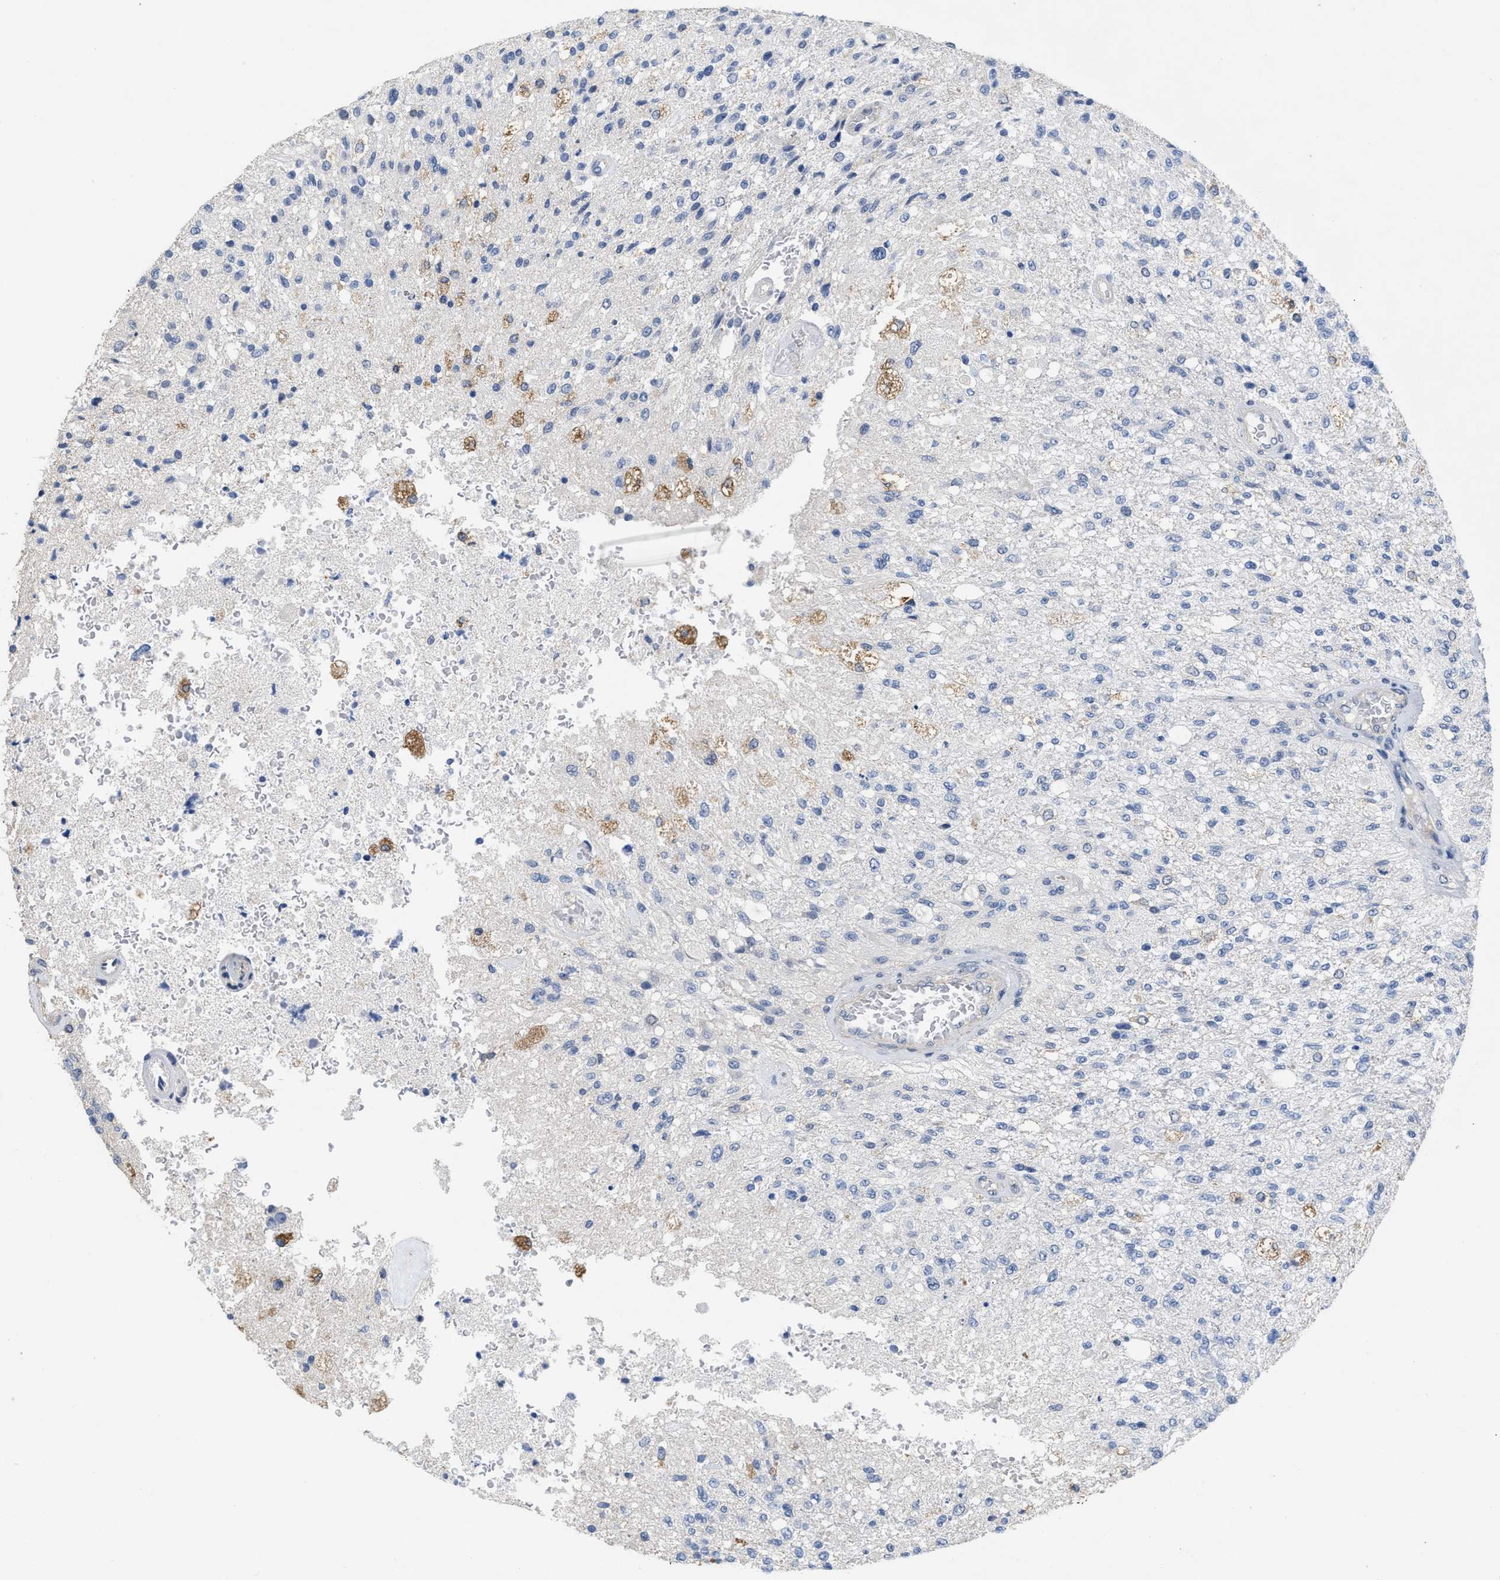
{"staining": {"intensity": "negative", "quantity": "none", "location": "none"}, "tissue": "glioma", "cell_type": "Tumor cells", "image_type": "cancer", "snomed": [{"axis": "morphology", "description": "Normal tissue, NOS"}, {"axis": "morphology", "description": "Glioma, malignant, High grade"}, {"axis": "topography", "description": "Cerebral cortex"}], "caption": "The immunohistochemistry micrograph has no significant positivity in tumor cells of glioma tissue.", "gene": "TMEM131", "patient": {"sex": "male", "age": 77}}